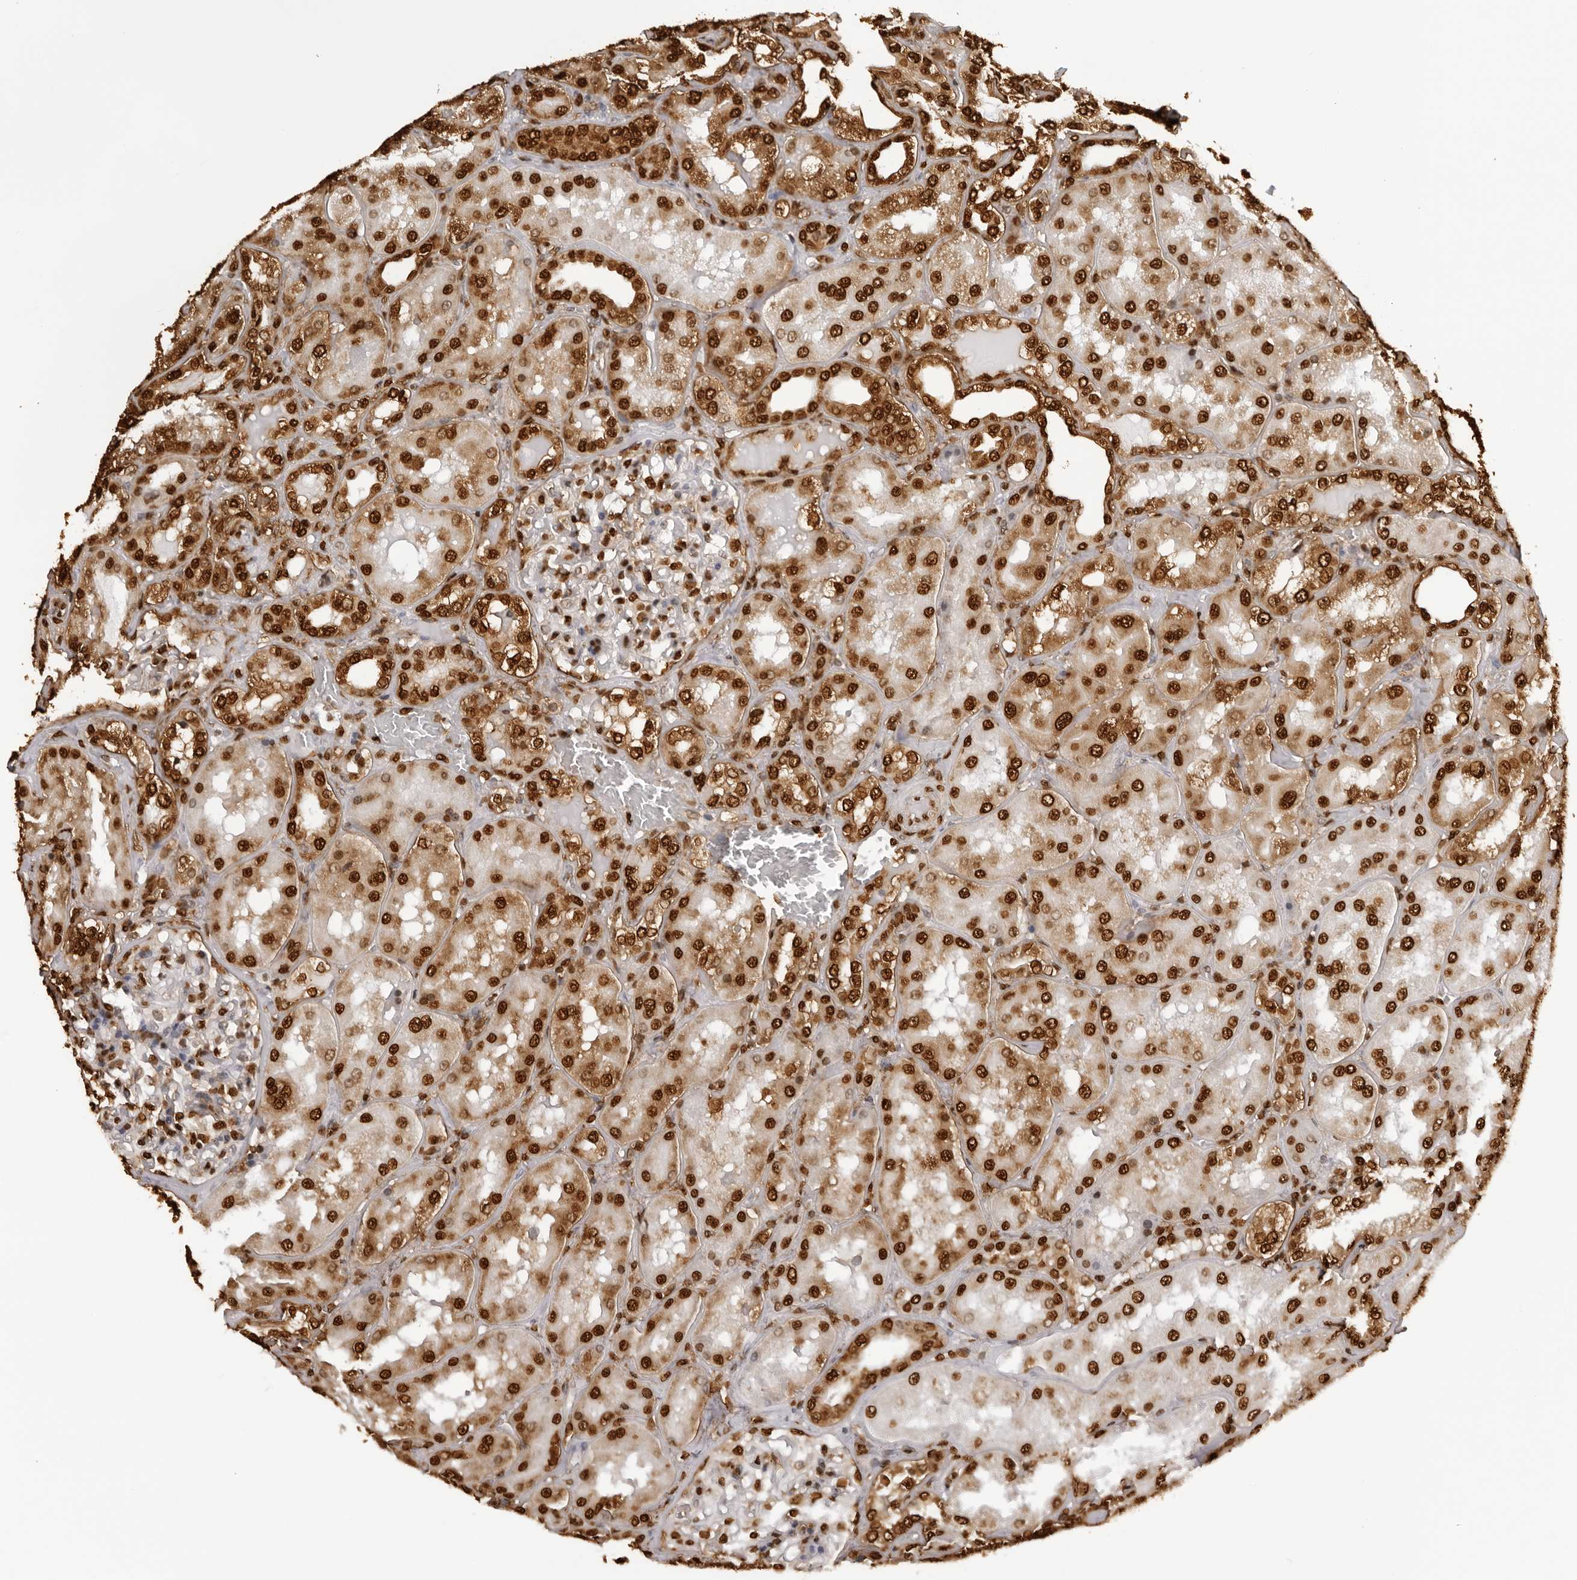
{"staining": {"intensity": "strong", "quantity": ">75%", "location": "nuclear"}, "tissue": "kidney", "cell_type": "Cells in glomeruli", "image_type": "normal", "snomed": [{"axis": "morphology", "description": "Normal tissue, NOS"}, {"axis": "topography", "description": "Kidney"}], "caption": "The histopathology image shows immunohistochemical staining of unremarkable kidney. There is strong nuclear expression is present in approximately >75% of cells in glomeruli. (Brightfield microscopy of DAB IHC at high magnification).", "gene": "ZFP91", "patient": {"sex": "female", "age": 56}}